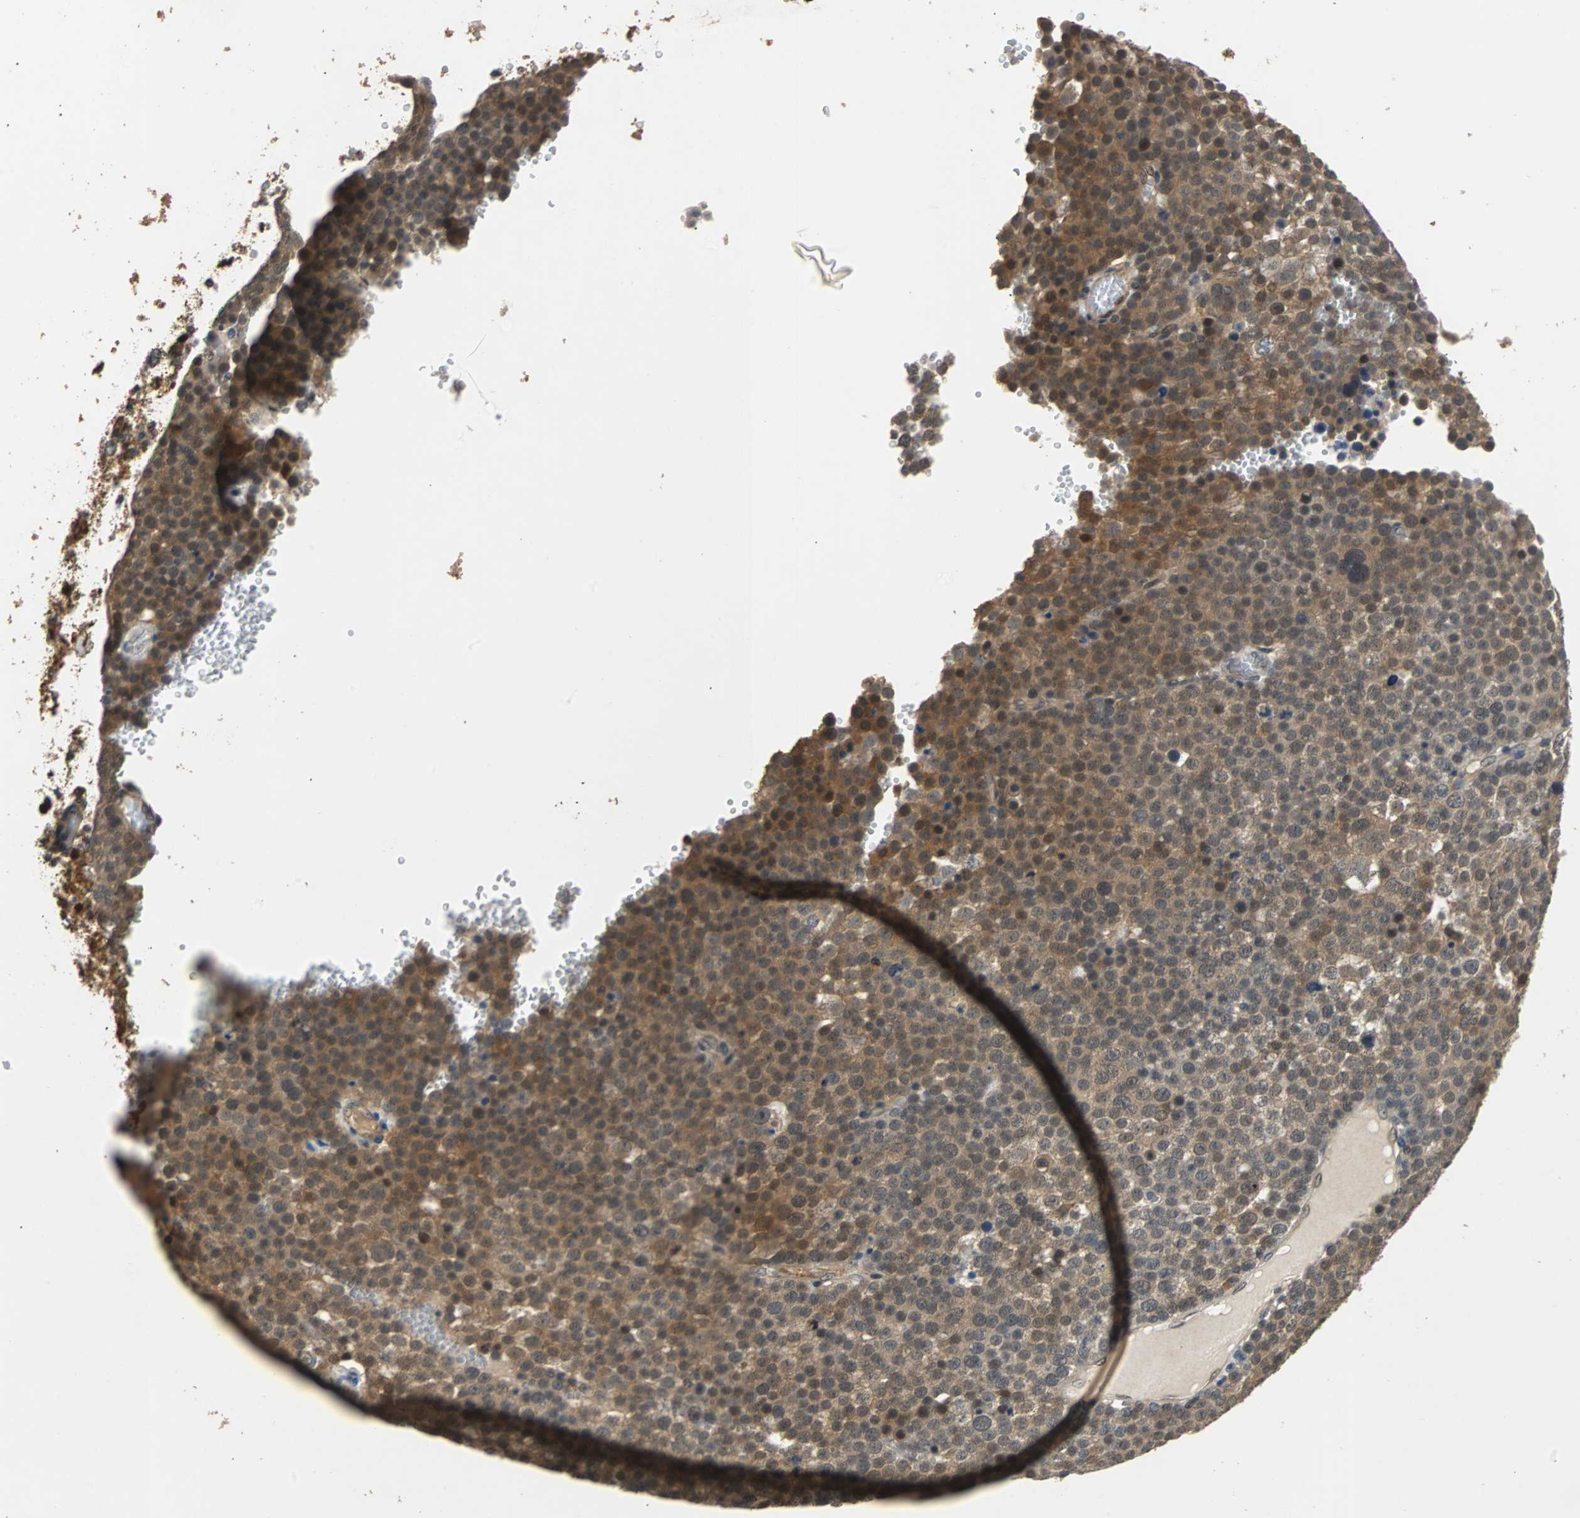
{"staining": {"intensity": "moderate", "quantity": ">75%", "location": "cytoplasmic/membranous,nuclear"}, "tissue": "testis cancer", "cell_type": "Tumor cells", "image_type": "cancer", "snomed": [{"axis": "morphology", "description": "Seminoma, NOS"}, {"axis": "topography", "description": "Testis"}], "caption": "Testis cancer (seminoma) stained with DAB (3,3'-diaminobenzidine) immunohistochemistry (IHC) reveals medium levels of moderate cytoplasmic/membranous and nuclear expression in about >75% of tumor cells. The staining was performed using DAB to visualize the protein expression in brown, while the nuclei were stained in blue with hematoxylin (Magnification: 20x).", "gene": "PRDX6", "patient": {"sex": "male", "age": 71}}